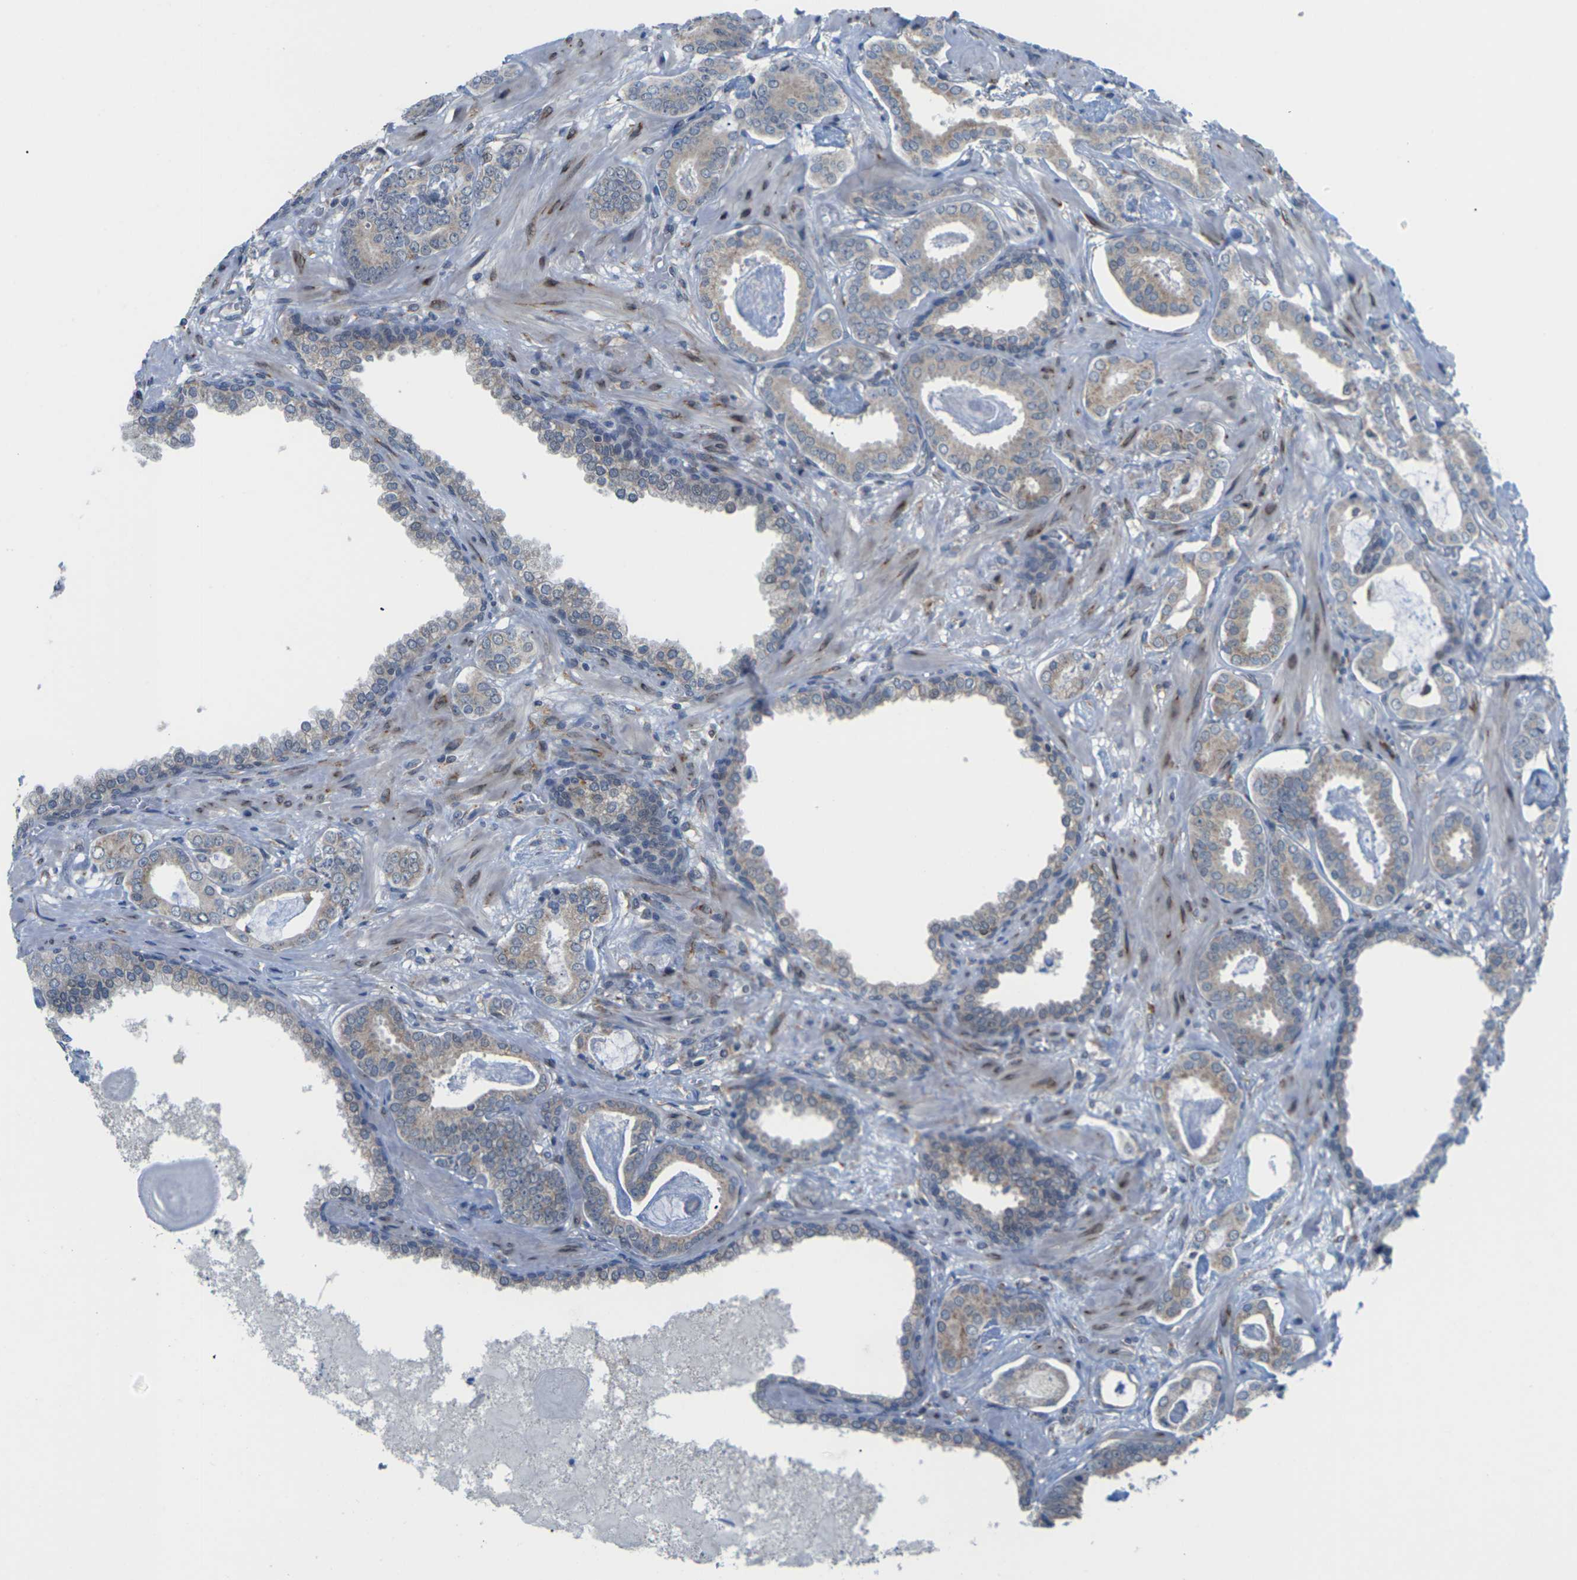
{"staining": {"intensity": "negative", "quantity": "none", "location": "none"}, "tissue": "prostate cancer", "cell_type": "Tumor cells", "image_type": "cancer", "snomed": [{"axis": "morphology", "description": "Adenocarcinoma, Low grade"}, {"axis": "topography", "description": "Prostate"}], "caption": "IHC histopathology image of human prostate cancer stained for a protein (brown), which reveals no staining in tumor cells.", "gene": "PDZK1IP1", "patient": {"sex": "male", "age": 53}}